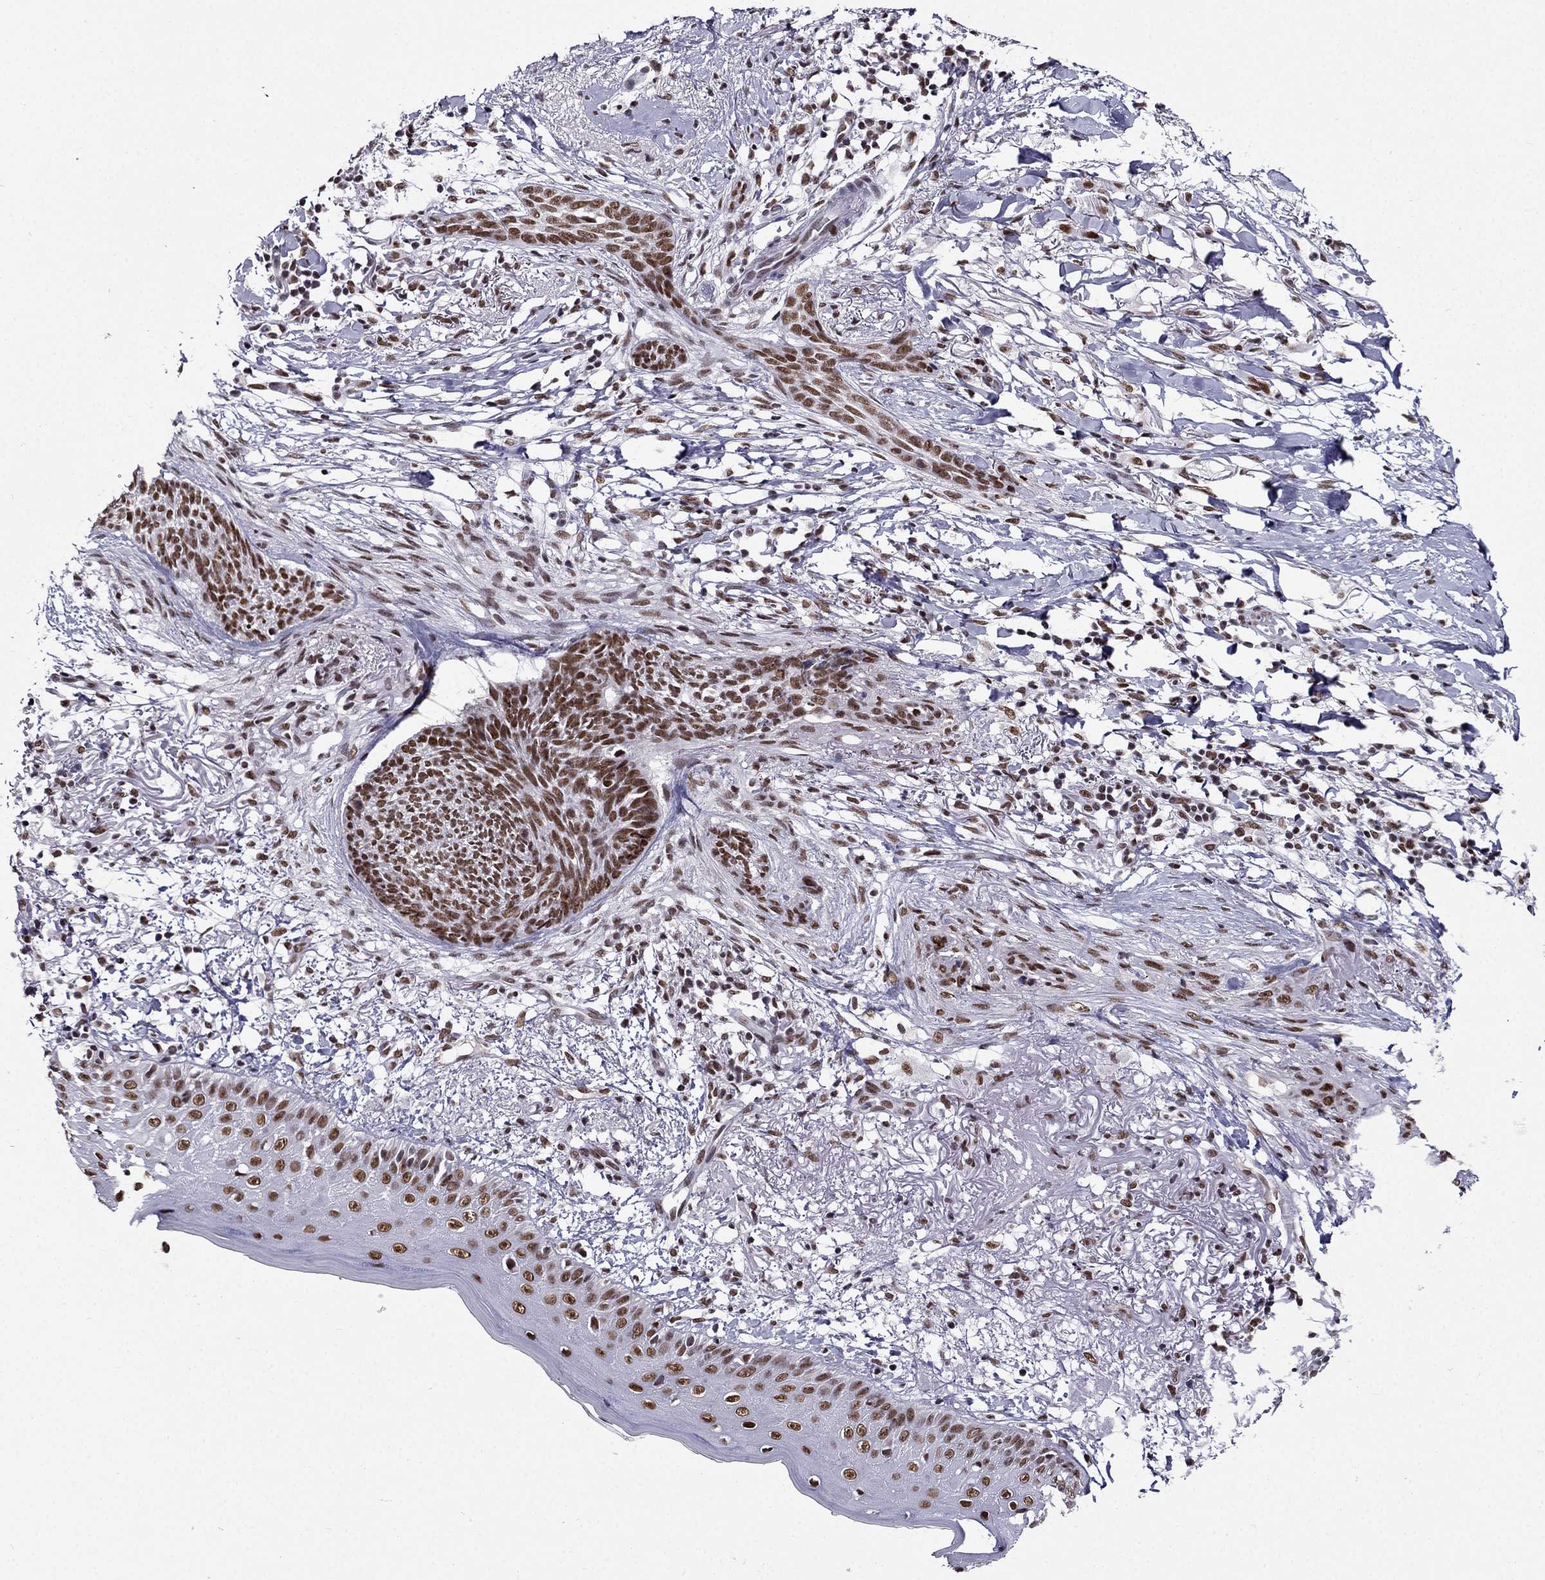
{"staining": {"intensity": "strong", "quantity": ">75%", "location": "nuclear"}, "tissue": "skin cancer", "cell_type": "Tumor cells", "image_type": "cancer", "snomed": [{"axis": "morphology", "description": "Normal tissue, NOS"}, {"axis": "morphology", "description": "Basal cell carcinoma"}, {"axis": "topography", "description": "Skin"}], "caption": "Immunohistochemistry (IHC) histopathology image of human skin basal cell carcinoma stained for a protein (brown), which reveals high levels of strong nuclear positivity in approximately >75% of tumor cells.", "gene": "ZNF420", "patient": {"sex": "male", "age": 84}}